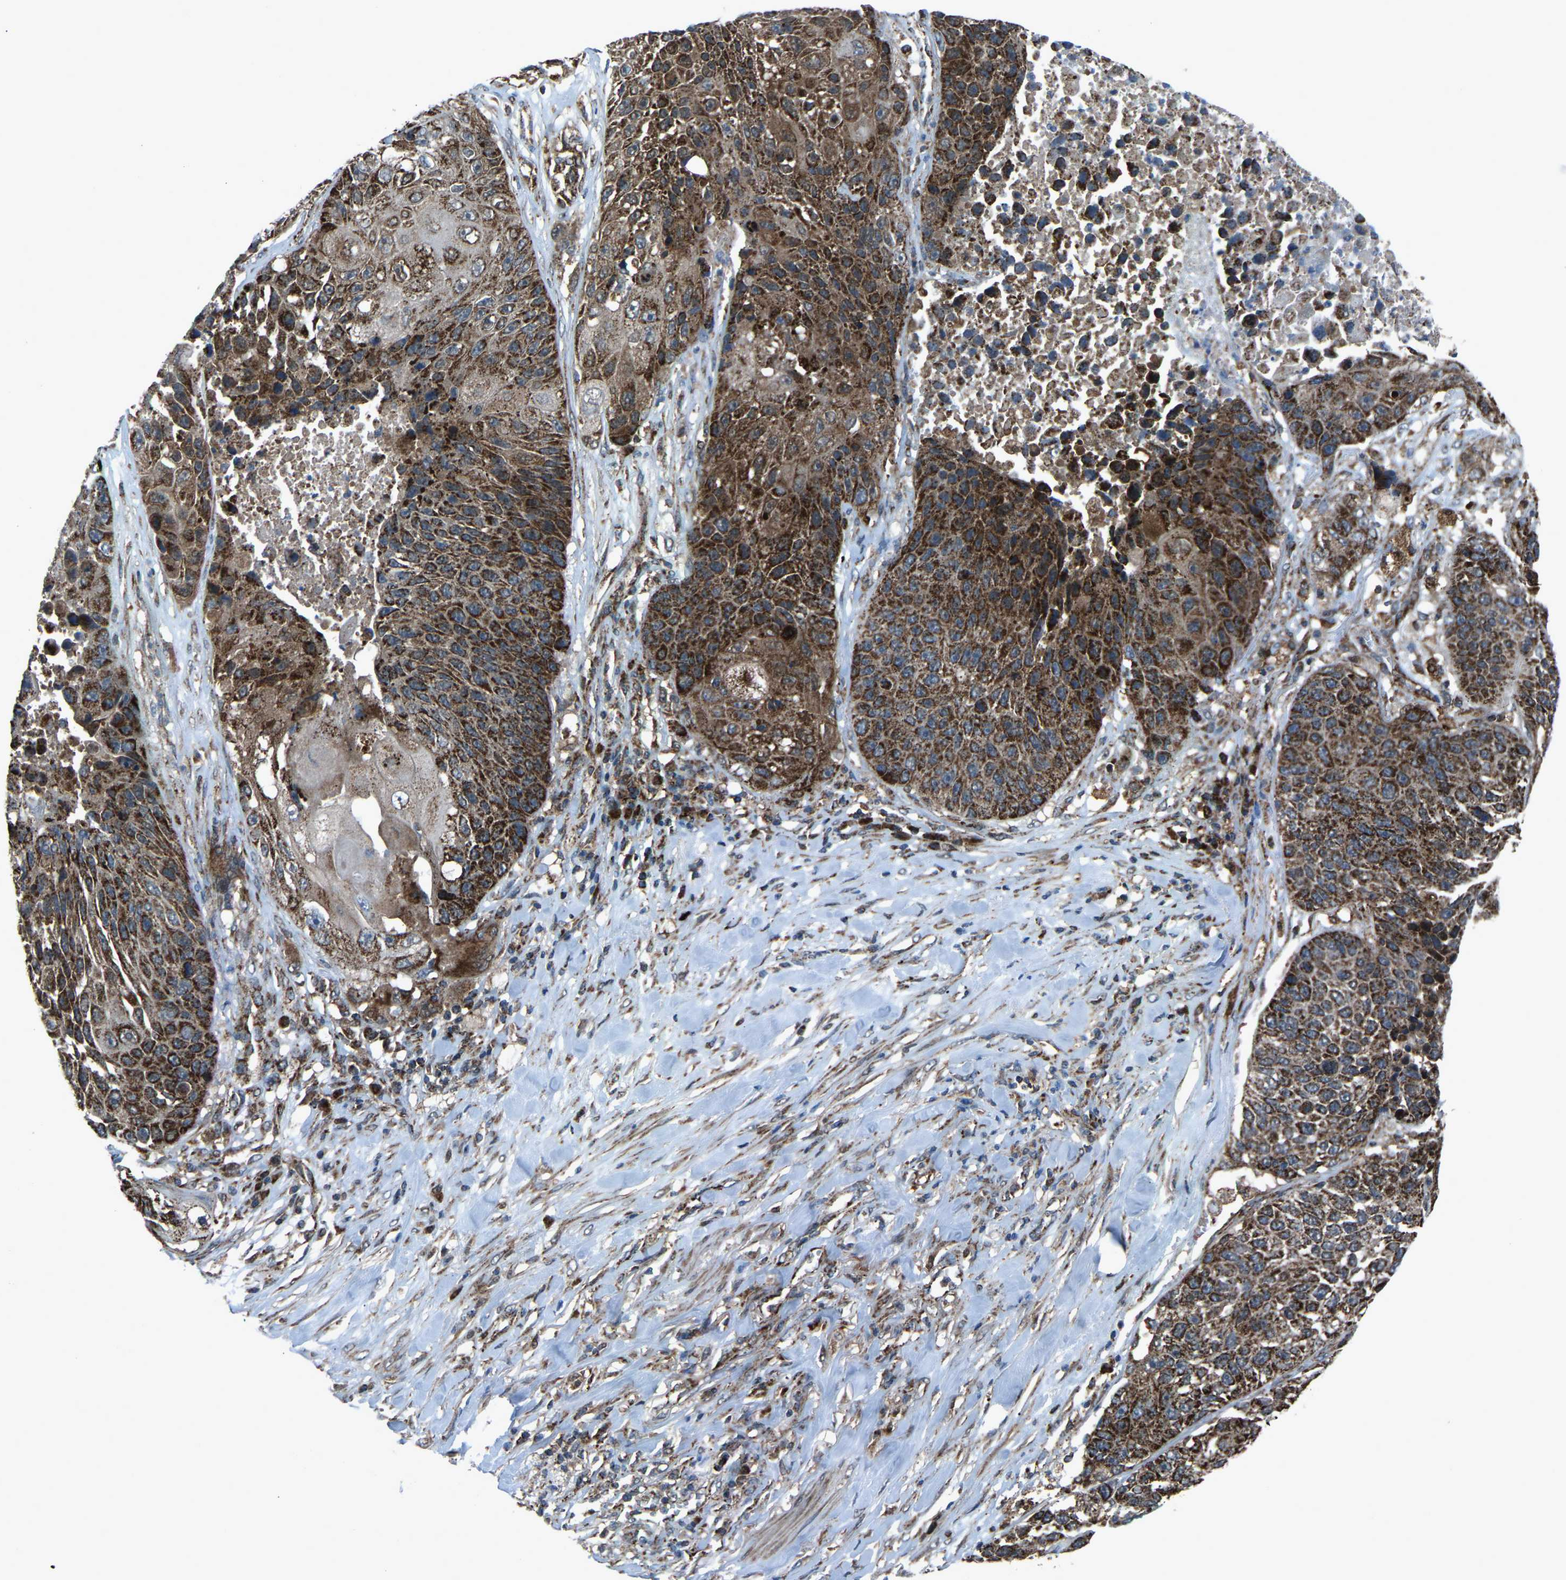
{"staining": {"intensity": "strong", "quantity": ">75%", "location": "cytoplasmic/membranous"}, "tissue": "lung cancer", "cell_type": "Tumor cells", "image_type": "cancer", "snomed": [{"axis": "morphology", "description": "Squamous cell carcinoma, NOS"}, {"axis": "topography", "description": "Lung"}], "caption": "Immunohistochemical staining of lung cancer (squamous cell carcinoma) displays high levels of strong cytoplasmic/membranous protein positivity in about >75% of tumor cells.", "gene": "AKR1A1", "patient": {"sex": "male", "age": 61}}